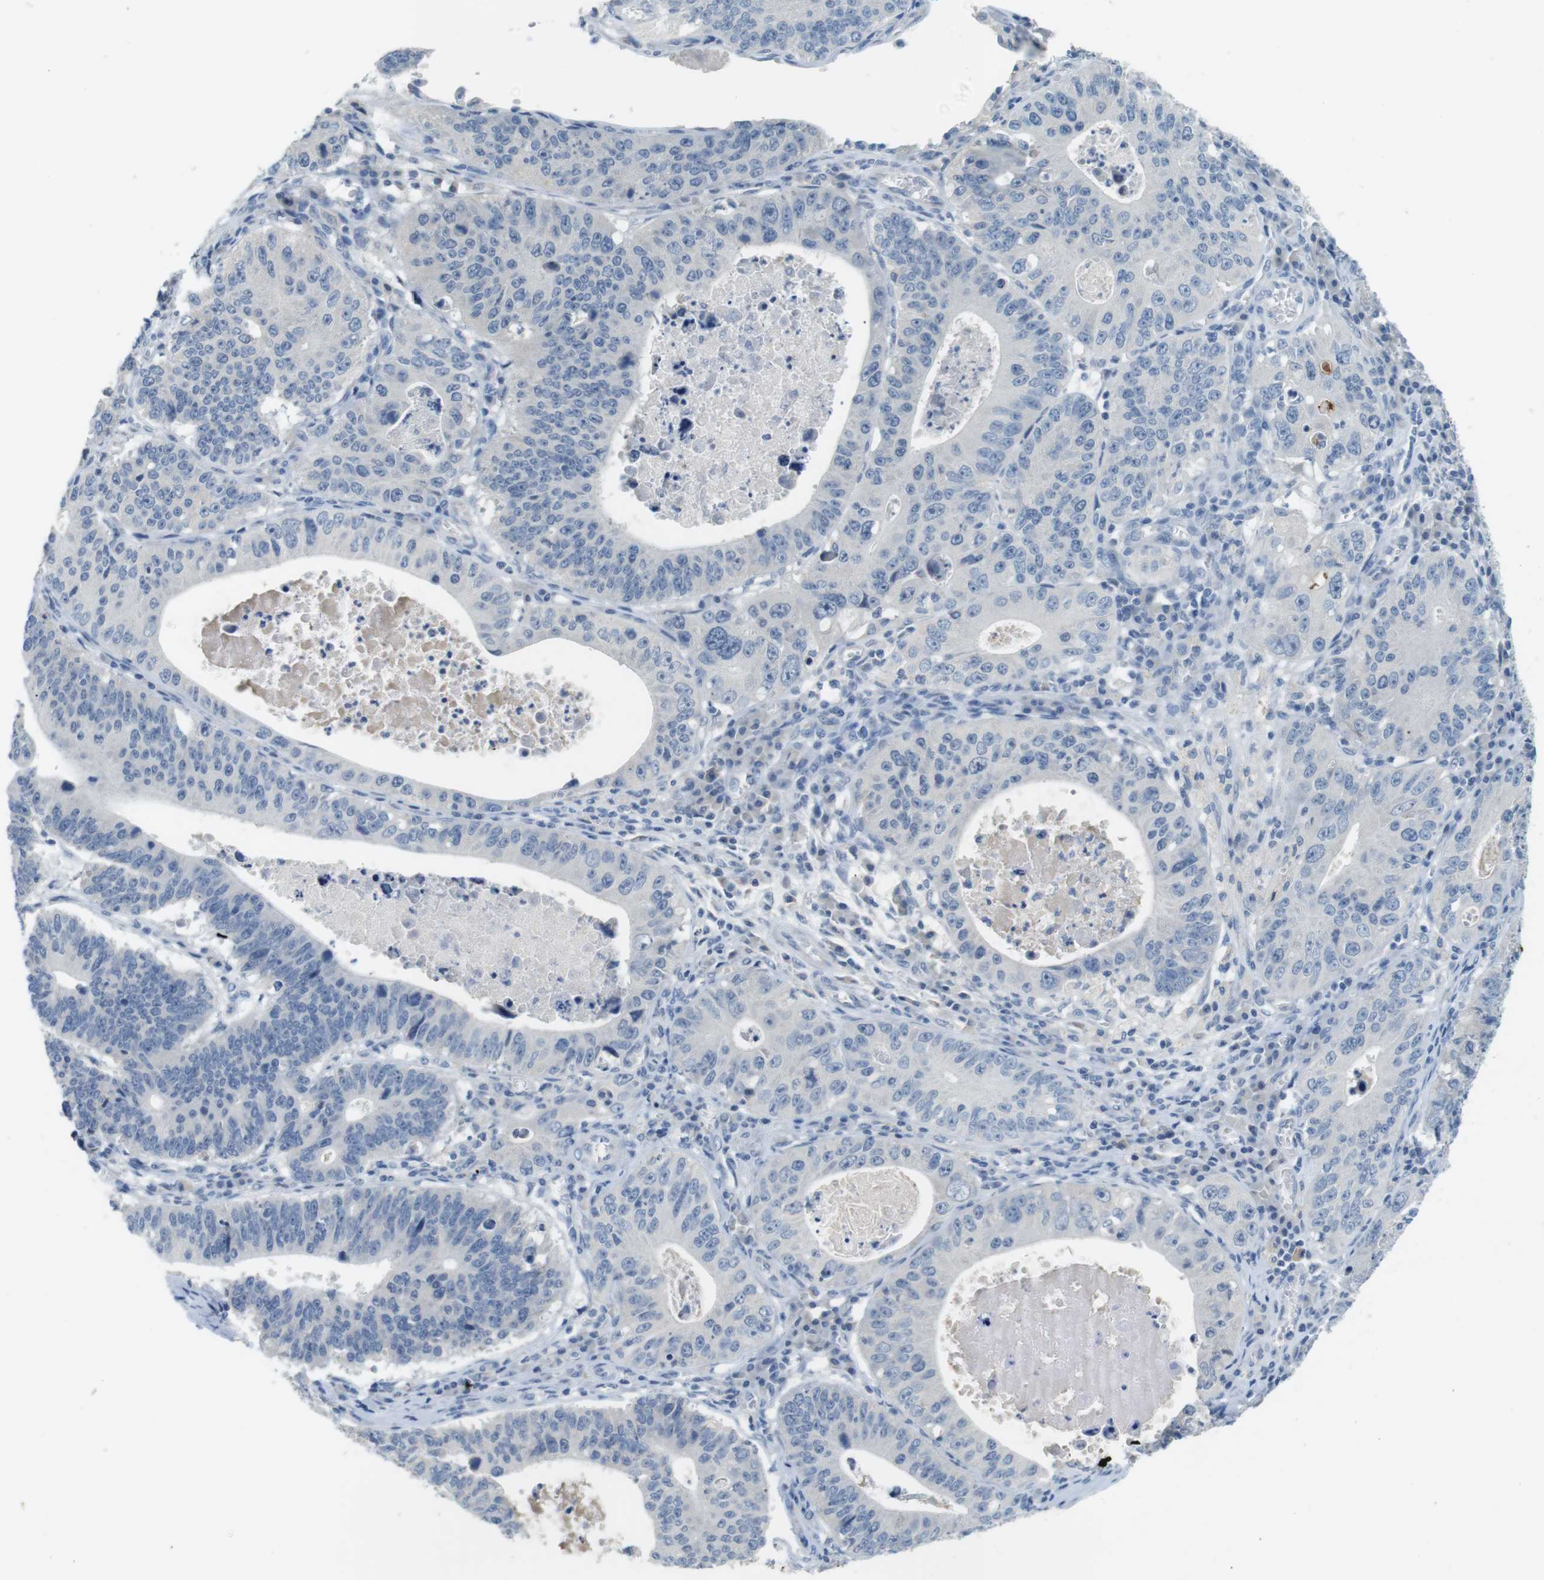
{"staining": {"intensity": "negative", "quantity": "none", "location": "none"}, "tissue": "stomach cancer", "cell_type": "Tumor cells", "image_type": "cancer", "snomed": [{"axis": "morphology", "description": "Adenocarcinoma, NOS"}, {"axis": "topography", "description": "Stomach"}], "caption": "IHC photomicrograph of neoplastic tissue: human stomach cancer stained with DAB exhibits no significant protein staining in tumor cells.", "gene": "MUC5B", "patient": {"sex": "male", "age": 59}}